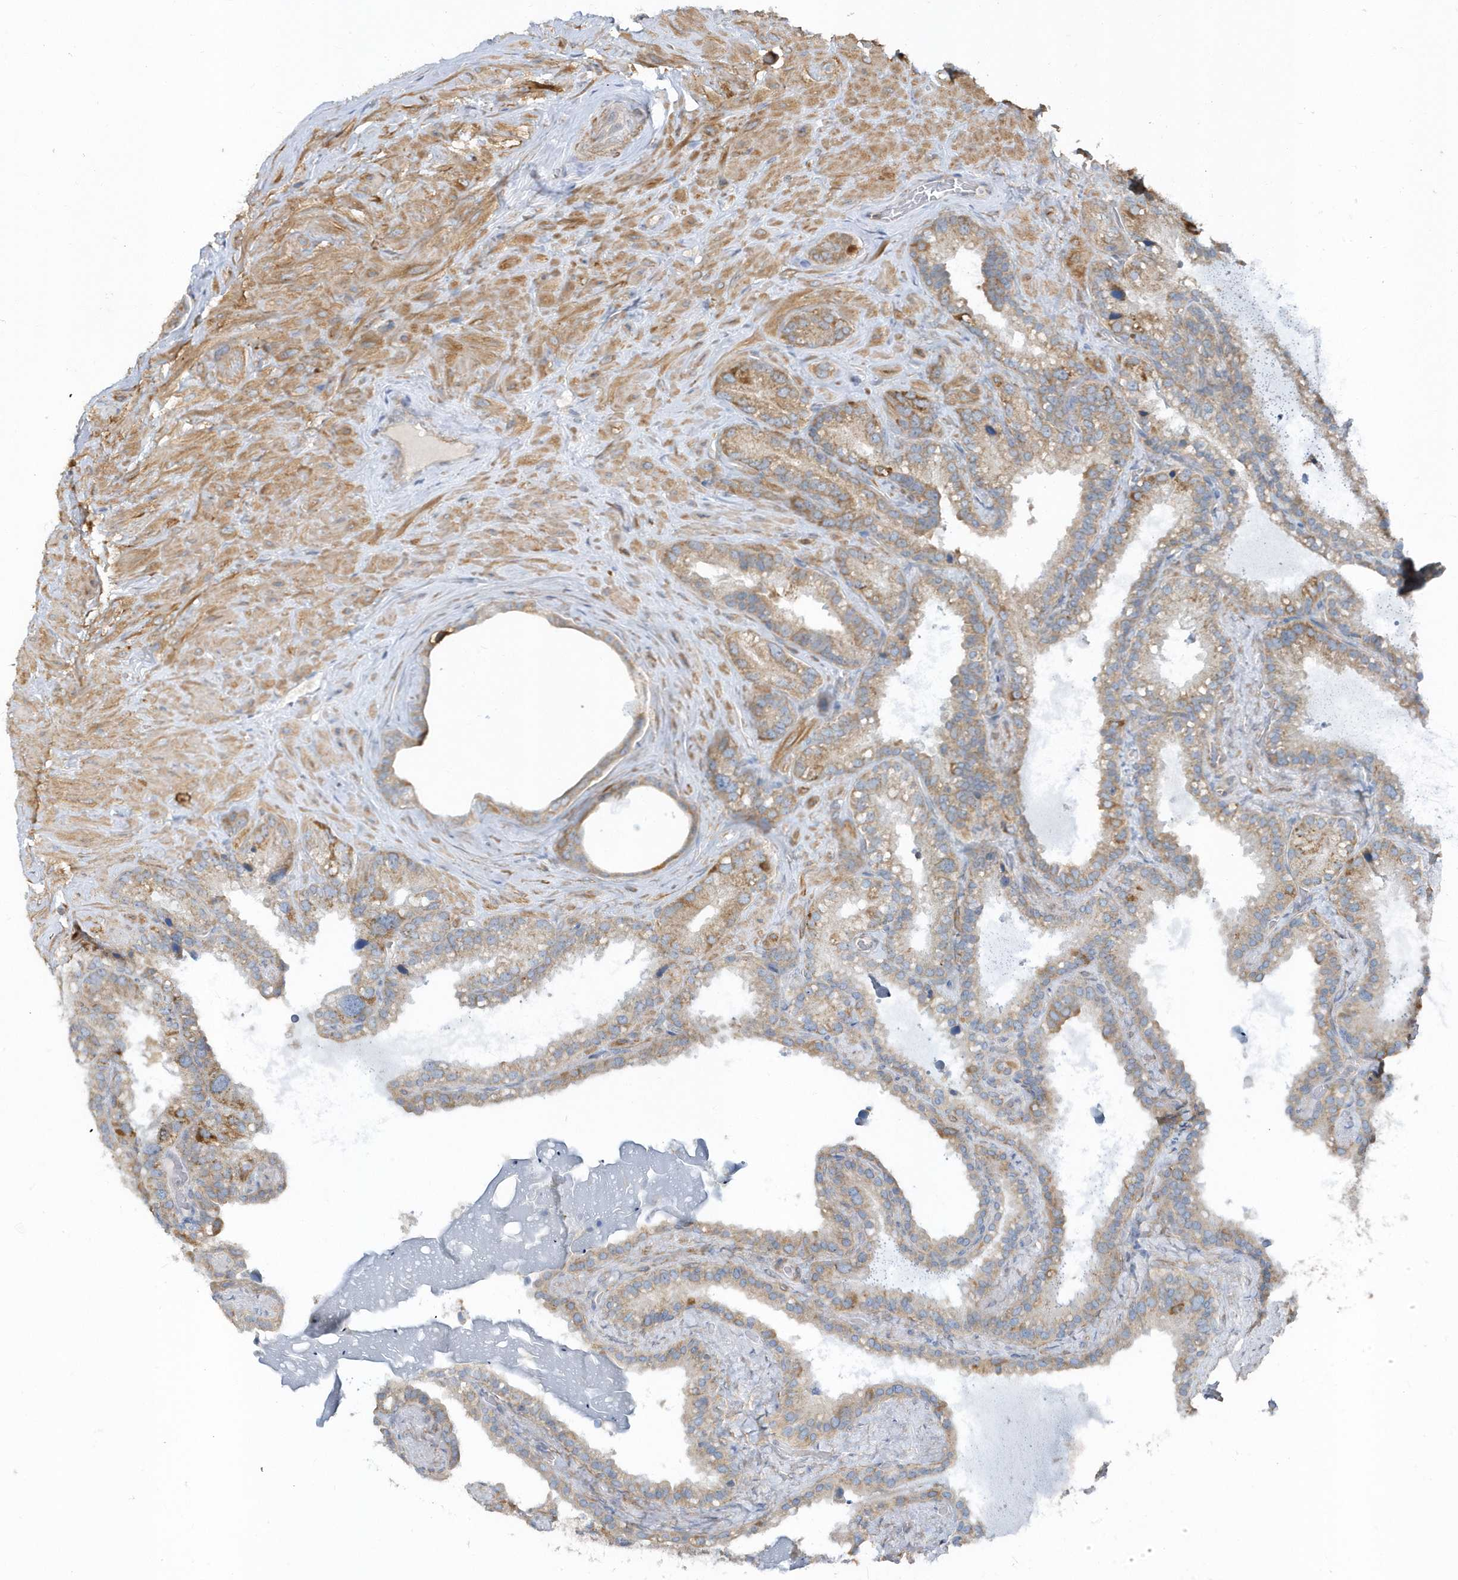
{"staining": {"intensity": "moderate", "quantity": "25%-75%", "location": "cytoplasmic/membranous"}, "tissue": "seminal vesicle", "cell_type": "Glandular cells", "image_type": "normal", "snomed": [{"axis": "morphology", "description": "Normal tissue, NOS"}, {"axis": "topography", "description": "Prostate"}, {"axis": "topography", "description": "Seminal veicle"}], "caption": "Seminal vesicle stained with DAB immunohistochemistry (IHC) displays medium levels of moderate cytoplasmic/membranous positivity in about 25%-75% of glandular cells.", "gene": "LEXM", "patient": {"sex": "male", "age": 68}}